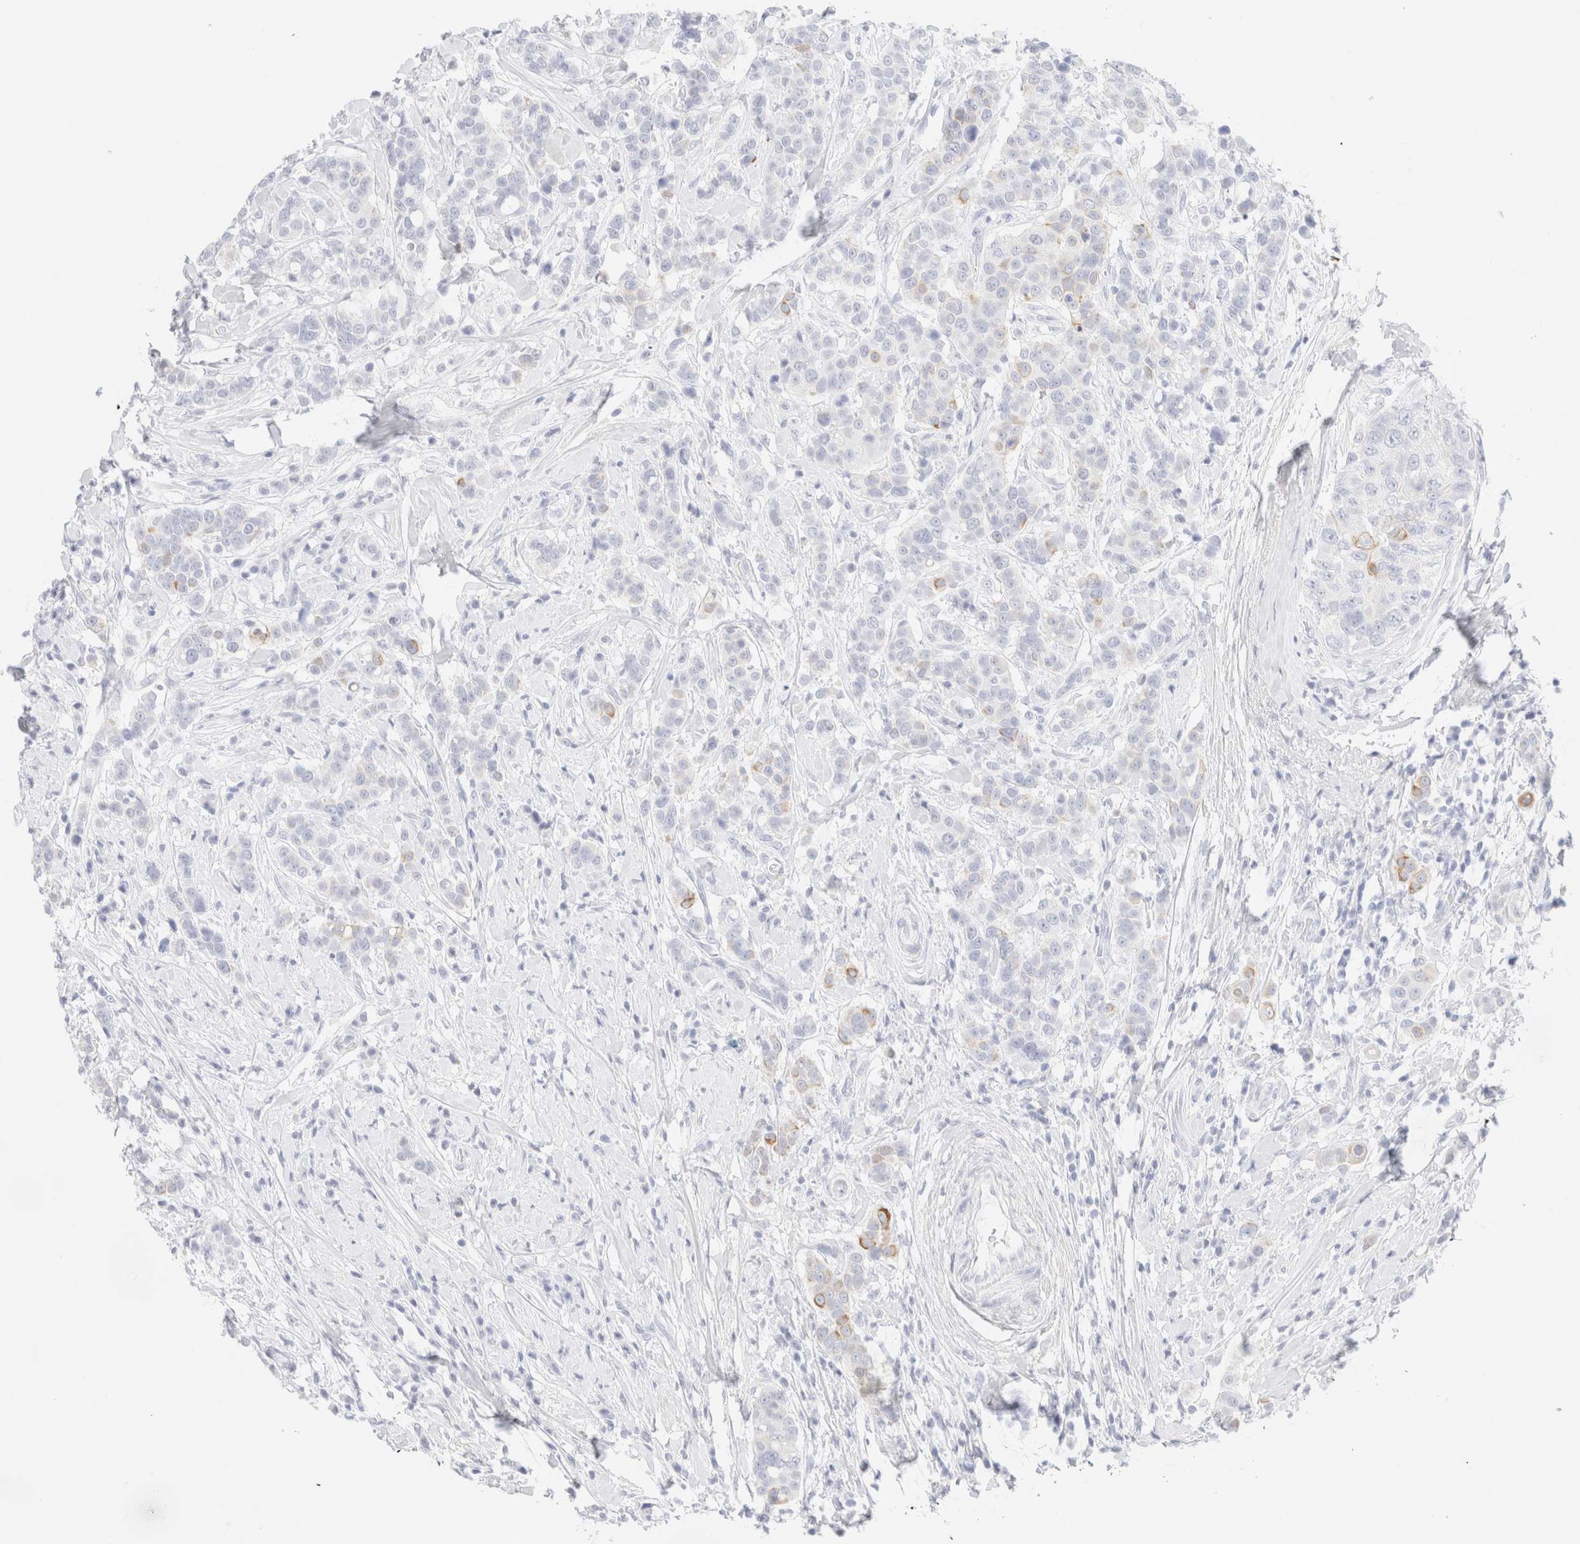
{"staining": {"intensity": "weak", "quantity": "<25%", "location": "cytoplasmic/membranous"}, "tissue": "breast cancer", "cell_type": "Tumor cells", "image_type": "cancer", "snomed": [{"axis": "morphology", "description": "Duct carcinoma"}, {"axis": "topography", "description": "Breast"}], "caption": "Tumor cells show no significant protein staining in infiltrating ductal carcinoma (breast). (DAB immunohistochemistry (IHC) visualized using brightfield microscopy, high magnification).", "gene": "KRT15", "patient": {"sex": "female", "age": 27}}